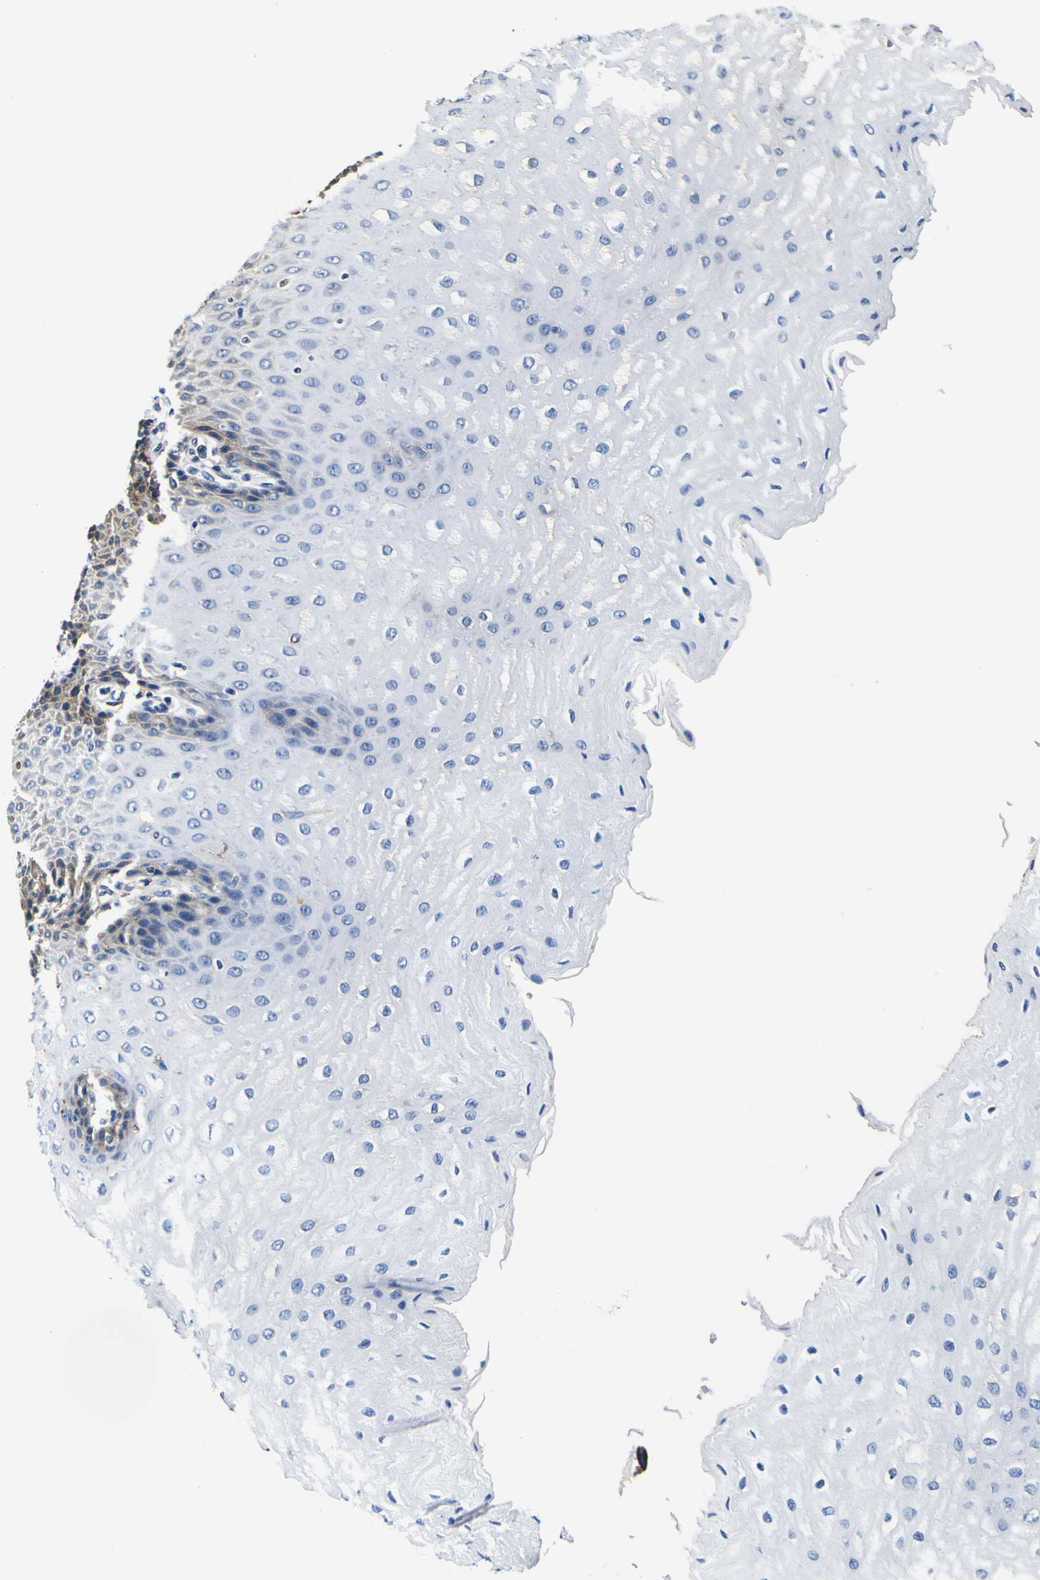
{"staining": {"intensity": "moderate", "quantity": "25%-75%", "location": "cytoplasmic/membranous"}, "tissue": "esophagus", "cell_type": "Squamous epithelial cells", "image_type": "normal", "snomed": [{"axis": "morphology", "description": "Normal tissue, NOS"}, {"axis": "topography", "description": "Esophagus"}], "caption": "DAB (3,3'-diaminobenzidine) immunohistochemical staining of normal human esophagus displays moderate cytoplasmic/membranous protein positivity in approximately 25%-75% of squamous epithelial cells. (DAB IHC, brown staining for protein, blue staining for nuclei).", "gene": "TUBA1B", "patient": {"sex": "male", "age": 54}}